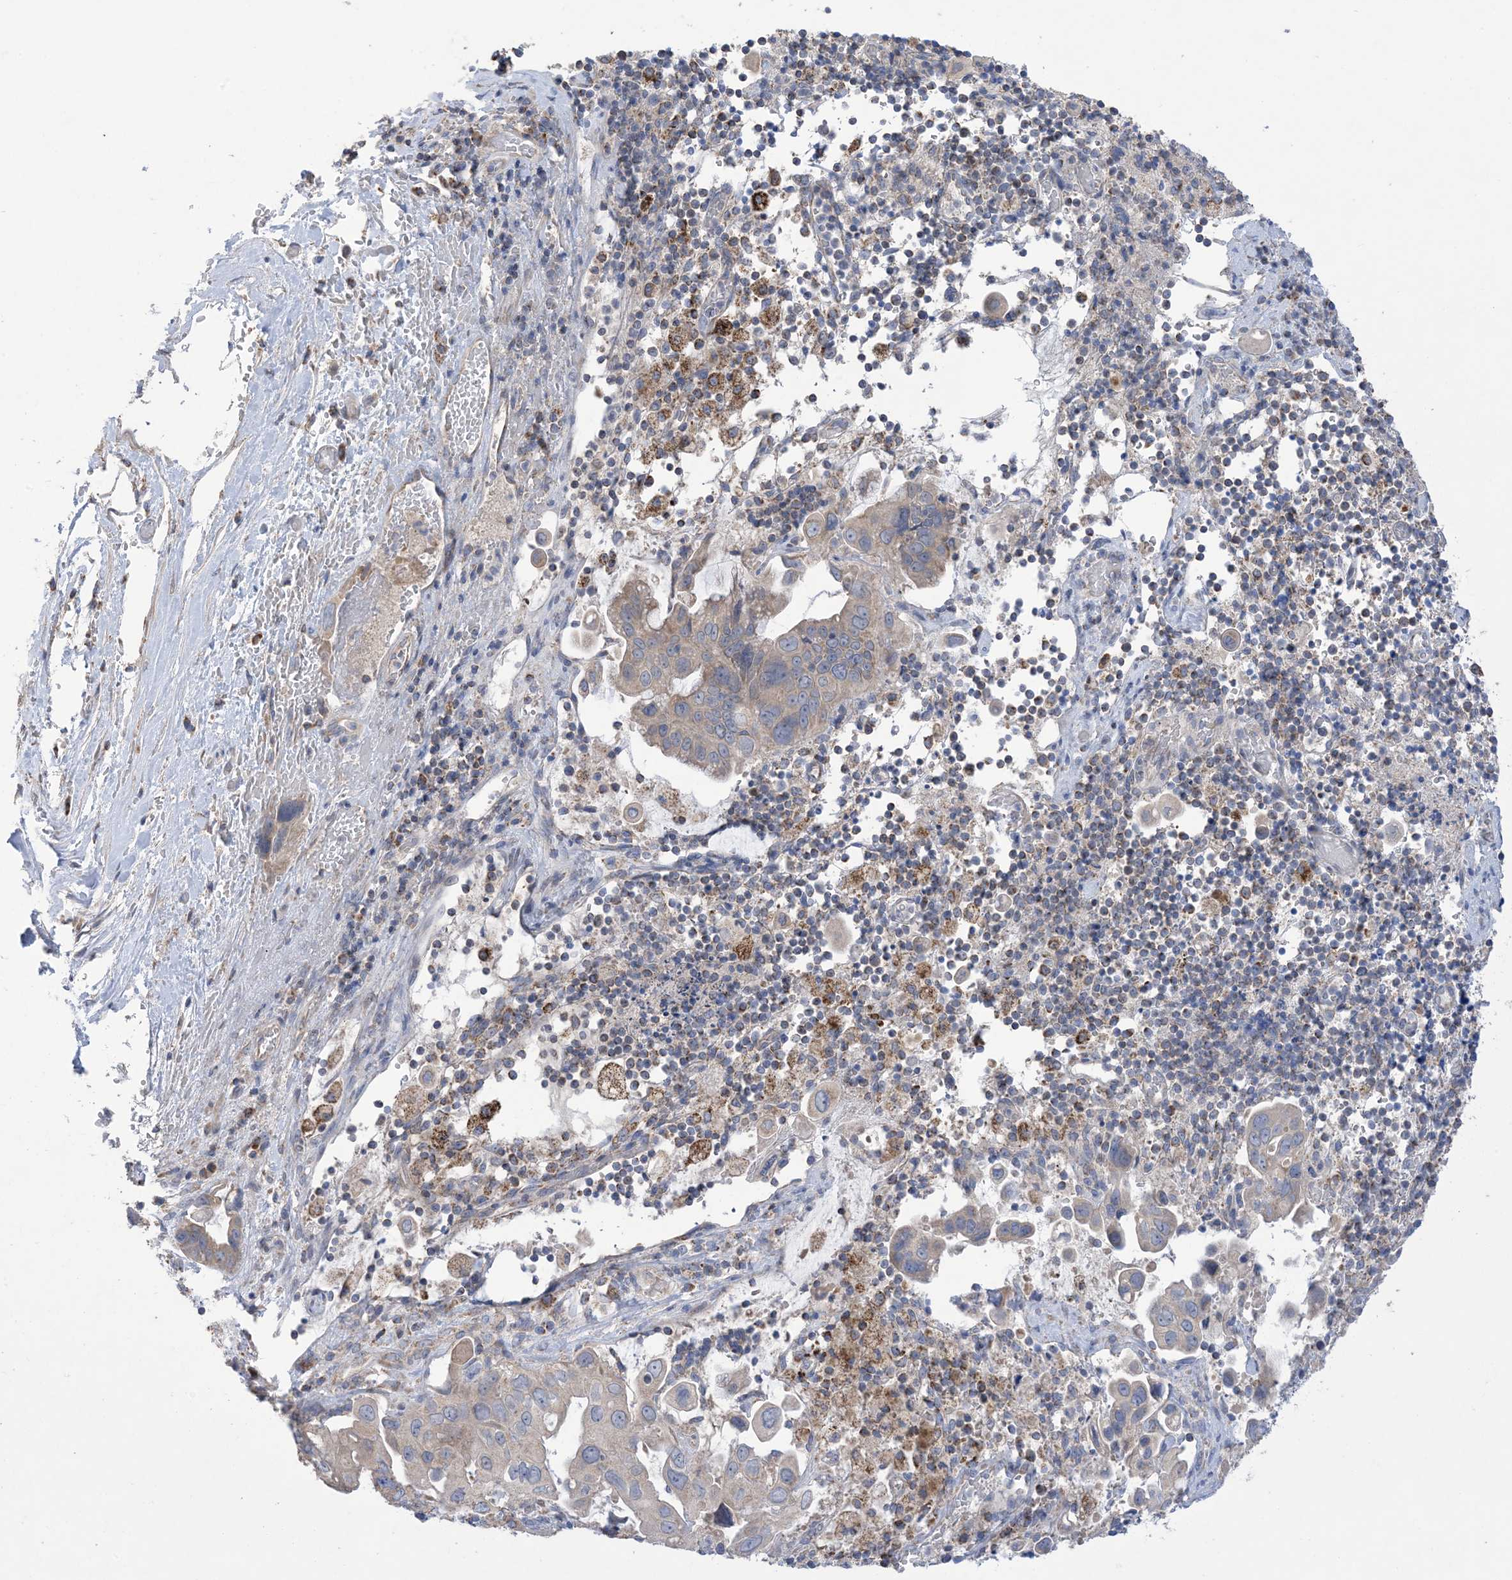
{"staining": {"intensity": "negative", "quantity": "none", "location": "none"}, "tissue": "pancreatic cancer", "cell_type": "Tumor cells", "image_type": "cancer", "snomed": [{"axis": "morphology", "description": "Inflammation, NOS"}, {"axis": "morphology", "description": "Adenocarcinoma, NOS"}, {"axis": "topography", "description": "Pancreas"}], "caption": "Tumor cells are negative for protein expression in human pancreatic cancer.", "gene": "CLEC16A", "patient": {"sex": "female", "age": 56}}